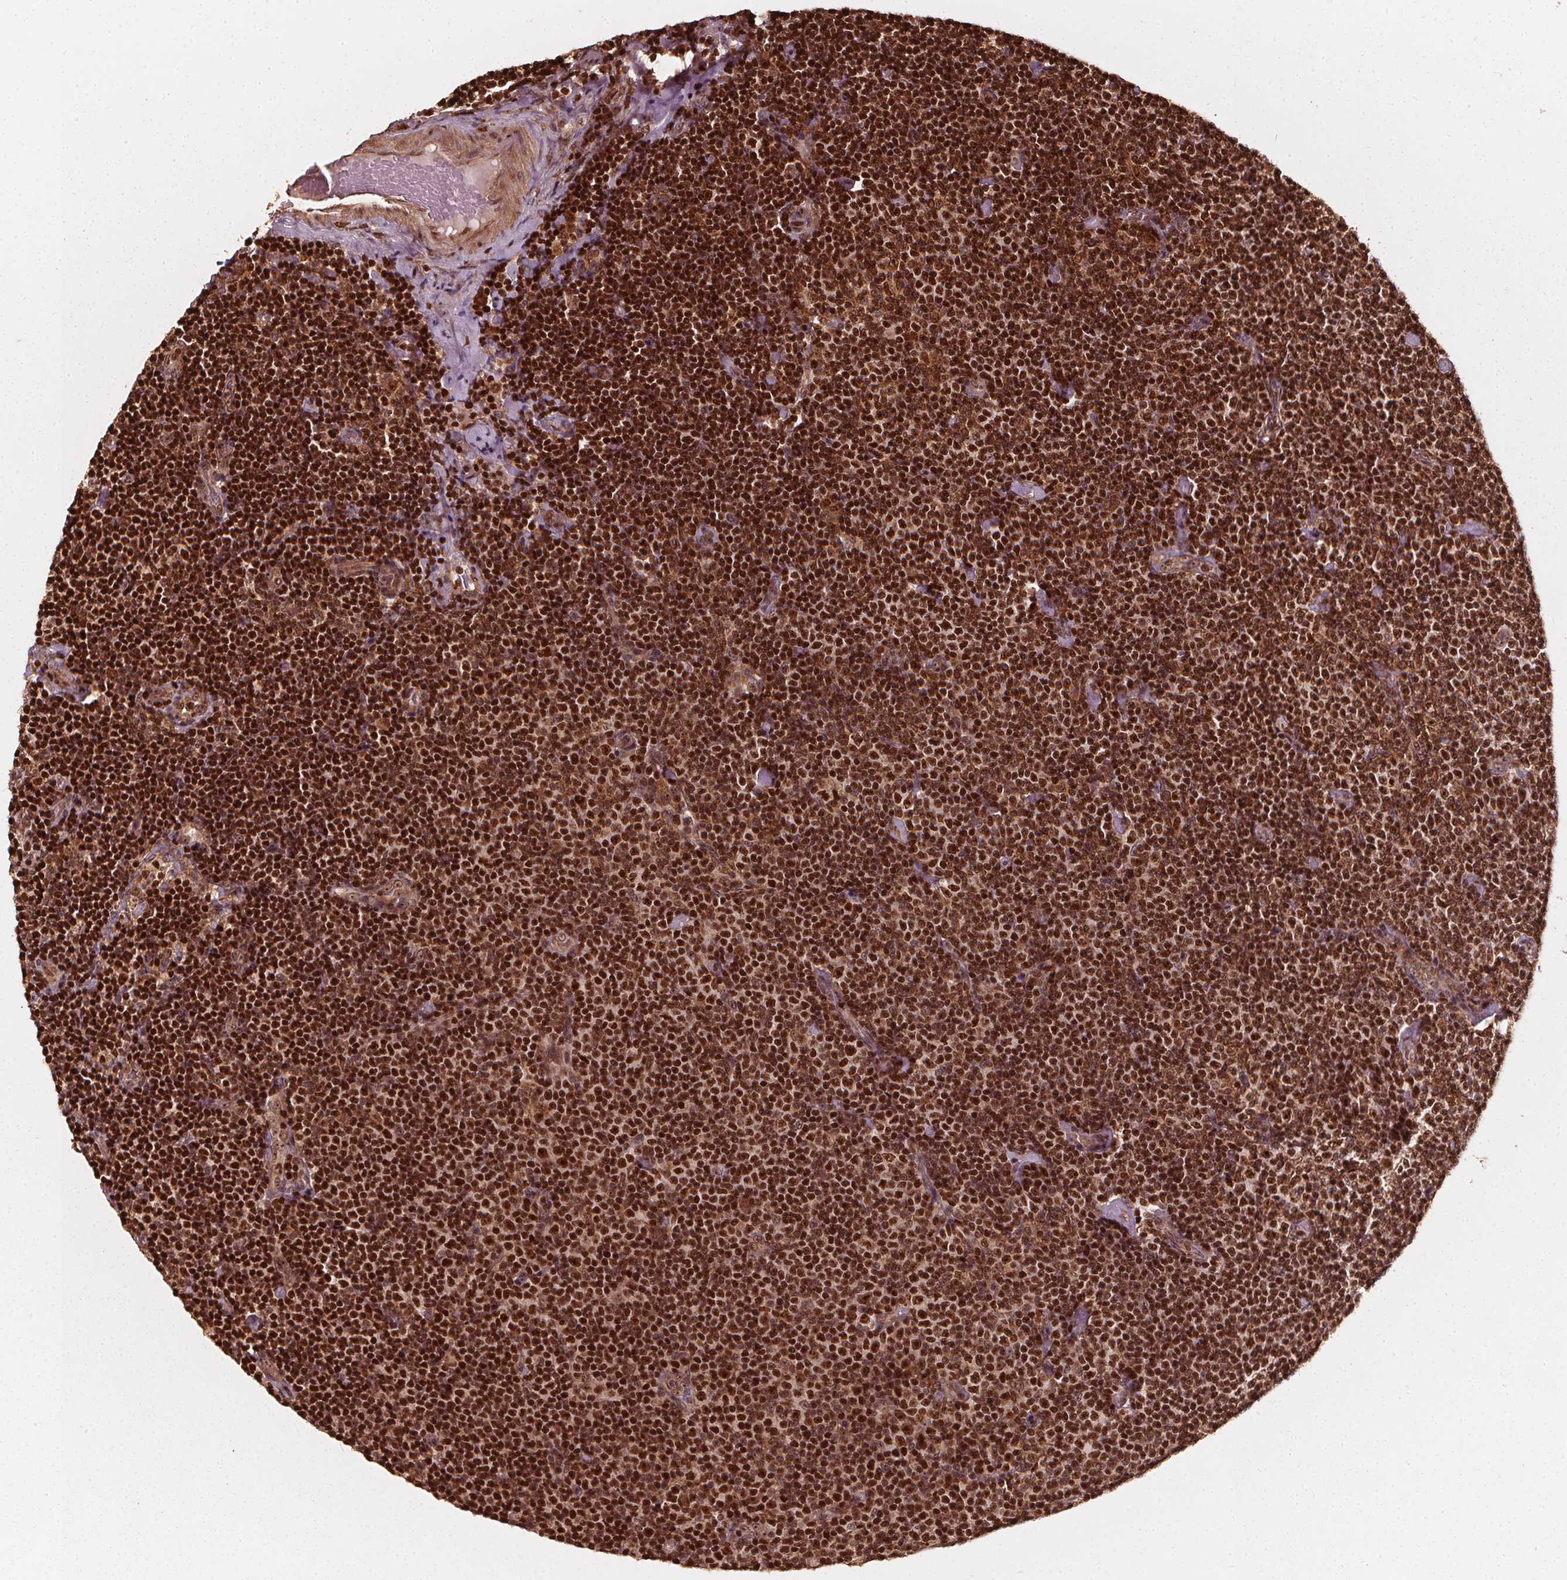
{"staining": {"intensity": "strong", "quantity": ">75%", "location": "cytoplasmic/membranous,nuclear"}, "tissue": "lymphoma", "cell_type": "Tumor cells", "image_type": "cancer", "snomed": [{"axis": "morphology", "description": "Malignant lymphoma, non-Hodgkin's type, Low grade"}, {"axis": "topography", "description": "Lymph node"}], "caption": "High-power microscopy captured an immunohistochemistry (IHC) photomicrograph of lymphoma, revealing strong cytoplasmic/membranous and nuclear staining in approximately >75% of tumor cells. (DAB (3,3'-diaminobenzidine) IHC with brightfield microscopy, high magnification).", "gene": "EXOSC9", "patient": {"sex": "male", "age": 81}}